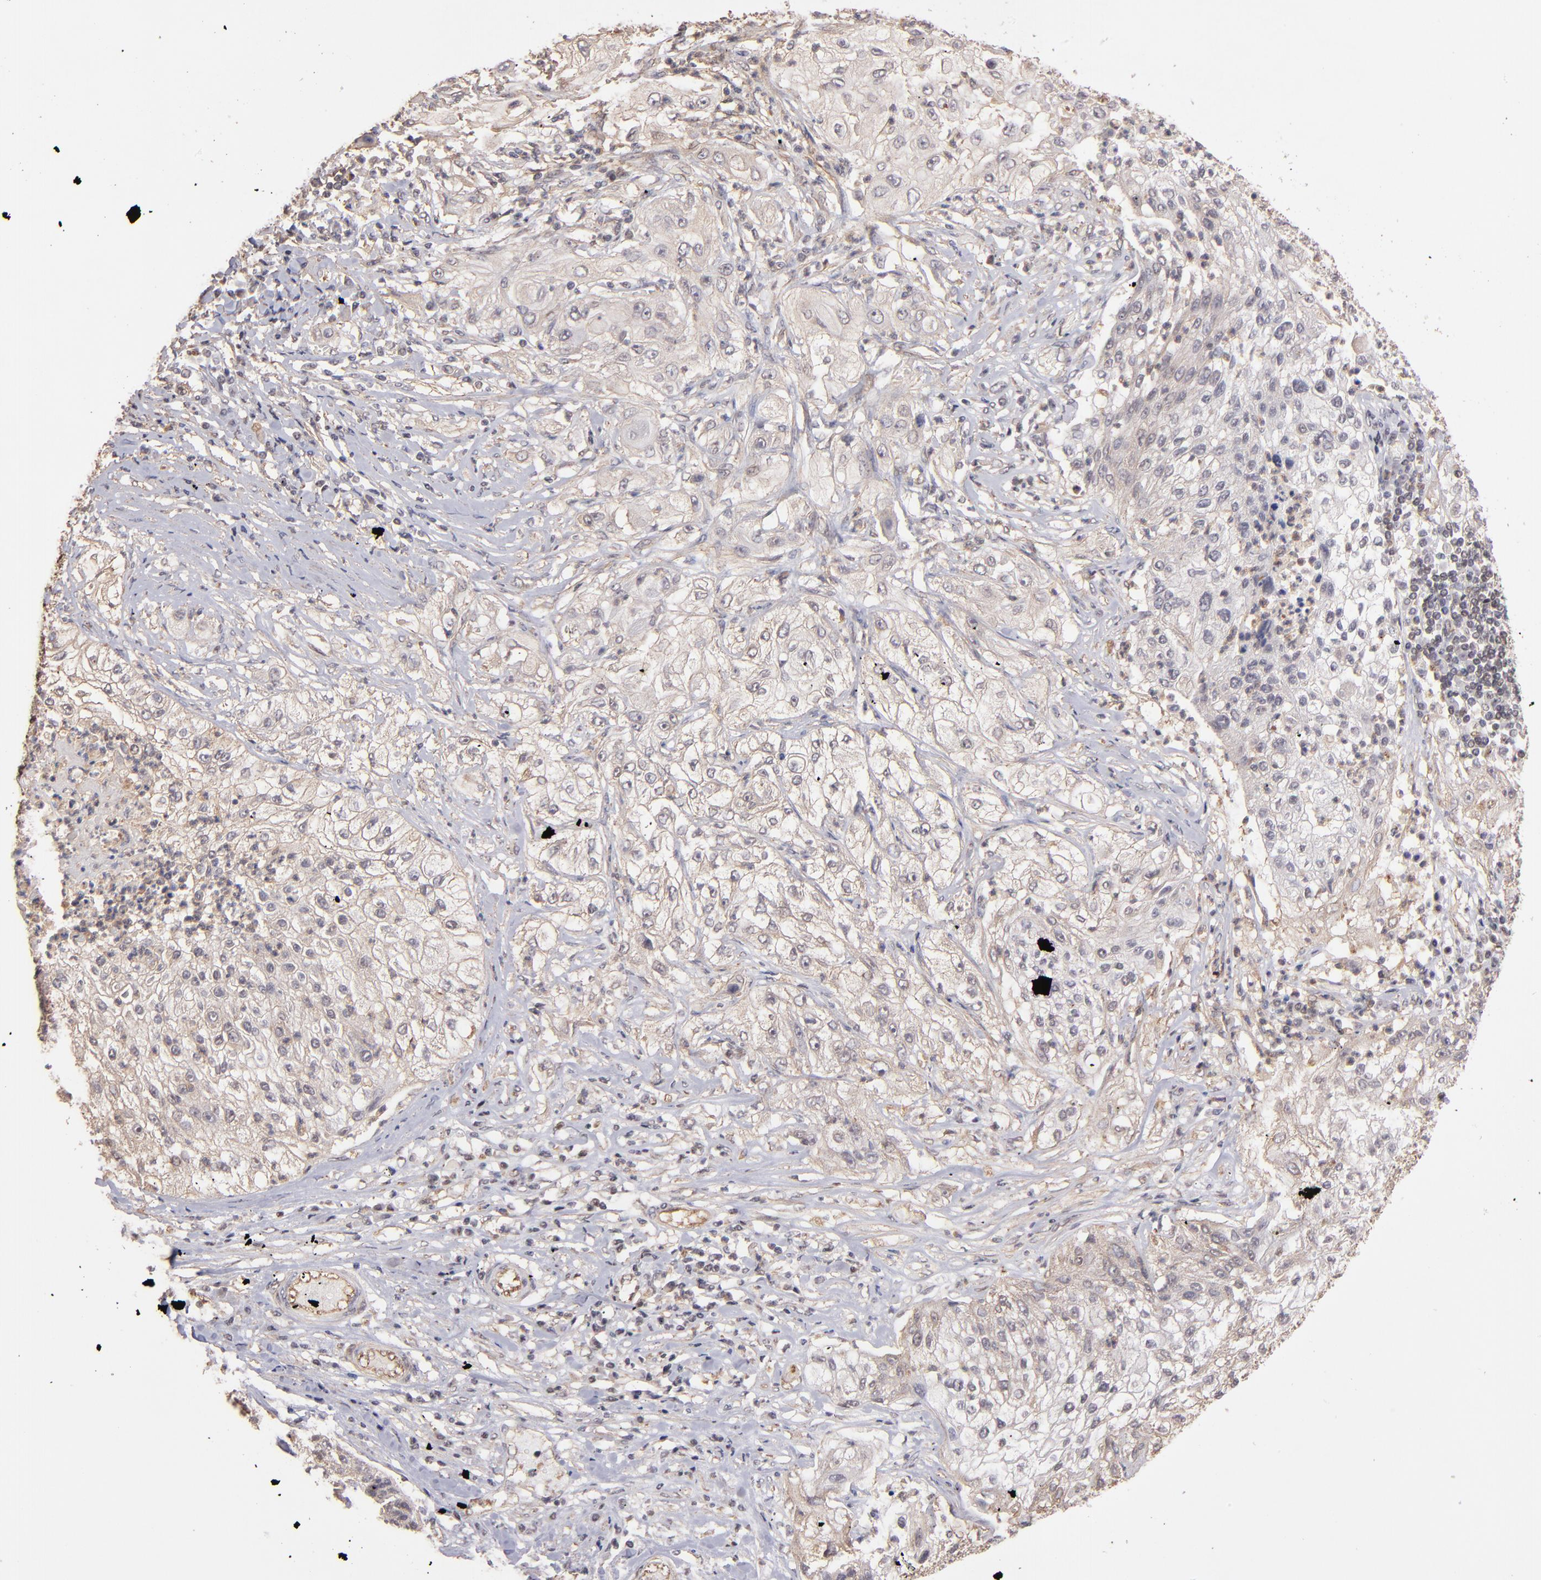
{"staining": {"intensity": "weak", "quantity": "25%-75%", "location": "nuclear"}, "tissue": "lung cancer", "cell_type": "Tumor cells", "image_type": "cancer", "snomed": [{"axis": "morphology", "description": "Inflammation, NOS"}, {"axis": "morphology", "description": "Squamous cell carcinoma, NOS"}, {"axis": "topography", "description": "Lymph node"}, {"axis": "topography", "description": "Soft tissue"}, {"axis": "topography", "description": "Lung"}], "caption": "High-power microscopy captured an immunohistochemistry histopathology image of lung squamous cell carcinoma, revealing weak nuclear staining in approximately 25%-75% of tumor cells.", "gene": "TERF2", "patient": {"sex": "male", "age": 66}}